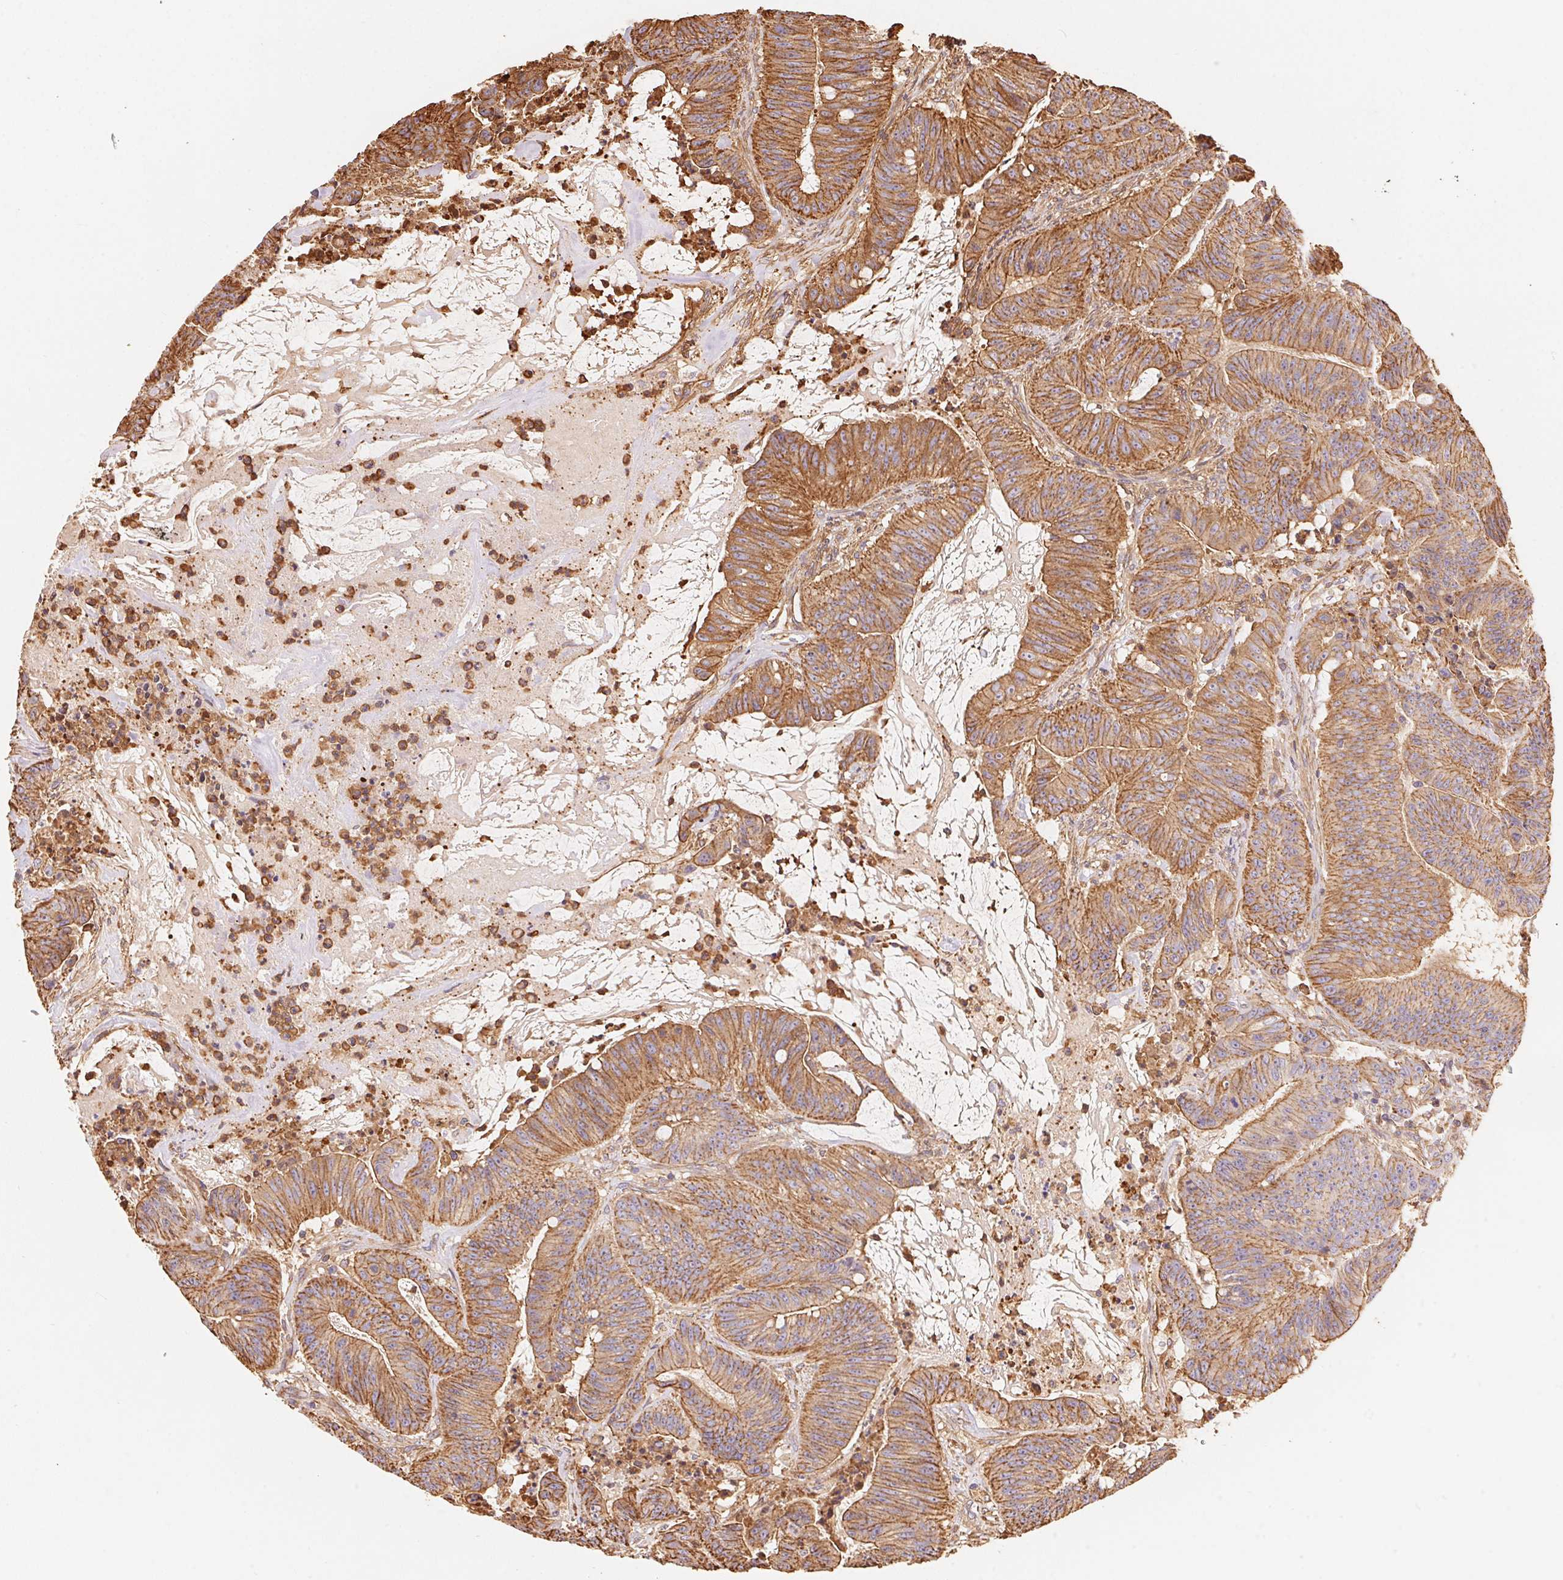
{"staining": {"intensity": "moderate", "quantity": ">75%", "location": "cytoplasmic/membranous"}, "tissue": "colorectal cancer", "cell_type": "Tumor cells", "image_type": "cancer", "snomed": [{"axis": "morphology", "description": "Adenocarcinoma, NOS"}, {"axis": "topography", "description": "Colon"}], "caption": "Immunohistochemistry (IHC) staining of colorectal cancer (adenocarcinoma), which displays medium levels of moderate cytoplasmic/membranous positivity in approximately >75% of tumor cells indicating moderate cytoplasmic/membranous protein positivity. The staining was performed using DAB (3,3'-diaminobenzidine) (brown) for protein detection and nuclei were counterstained in hematoxylin (blue).", "gene": "FRAS1", "patient": {"sex": "male", "age": 33}}